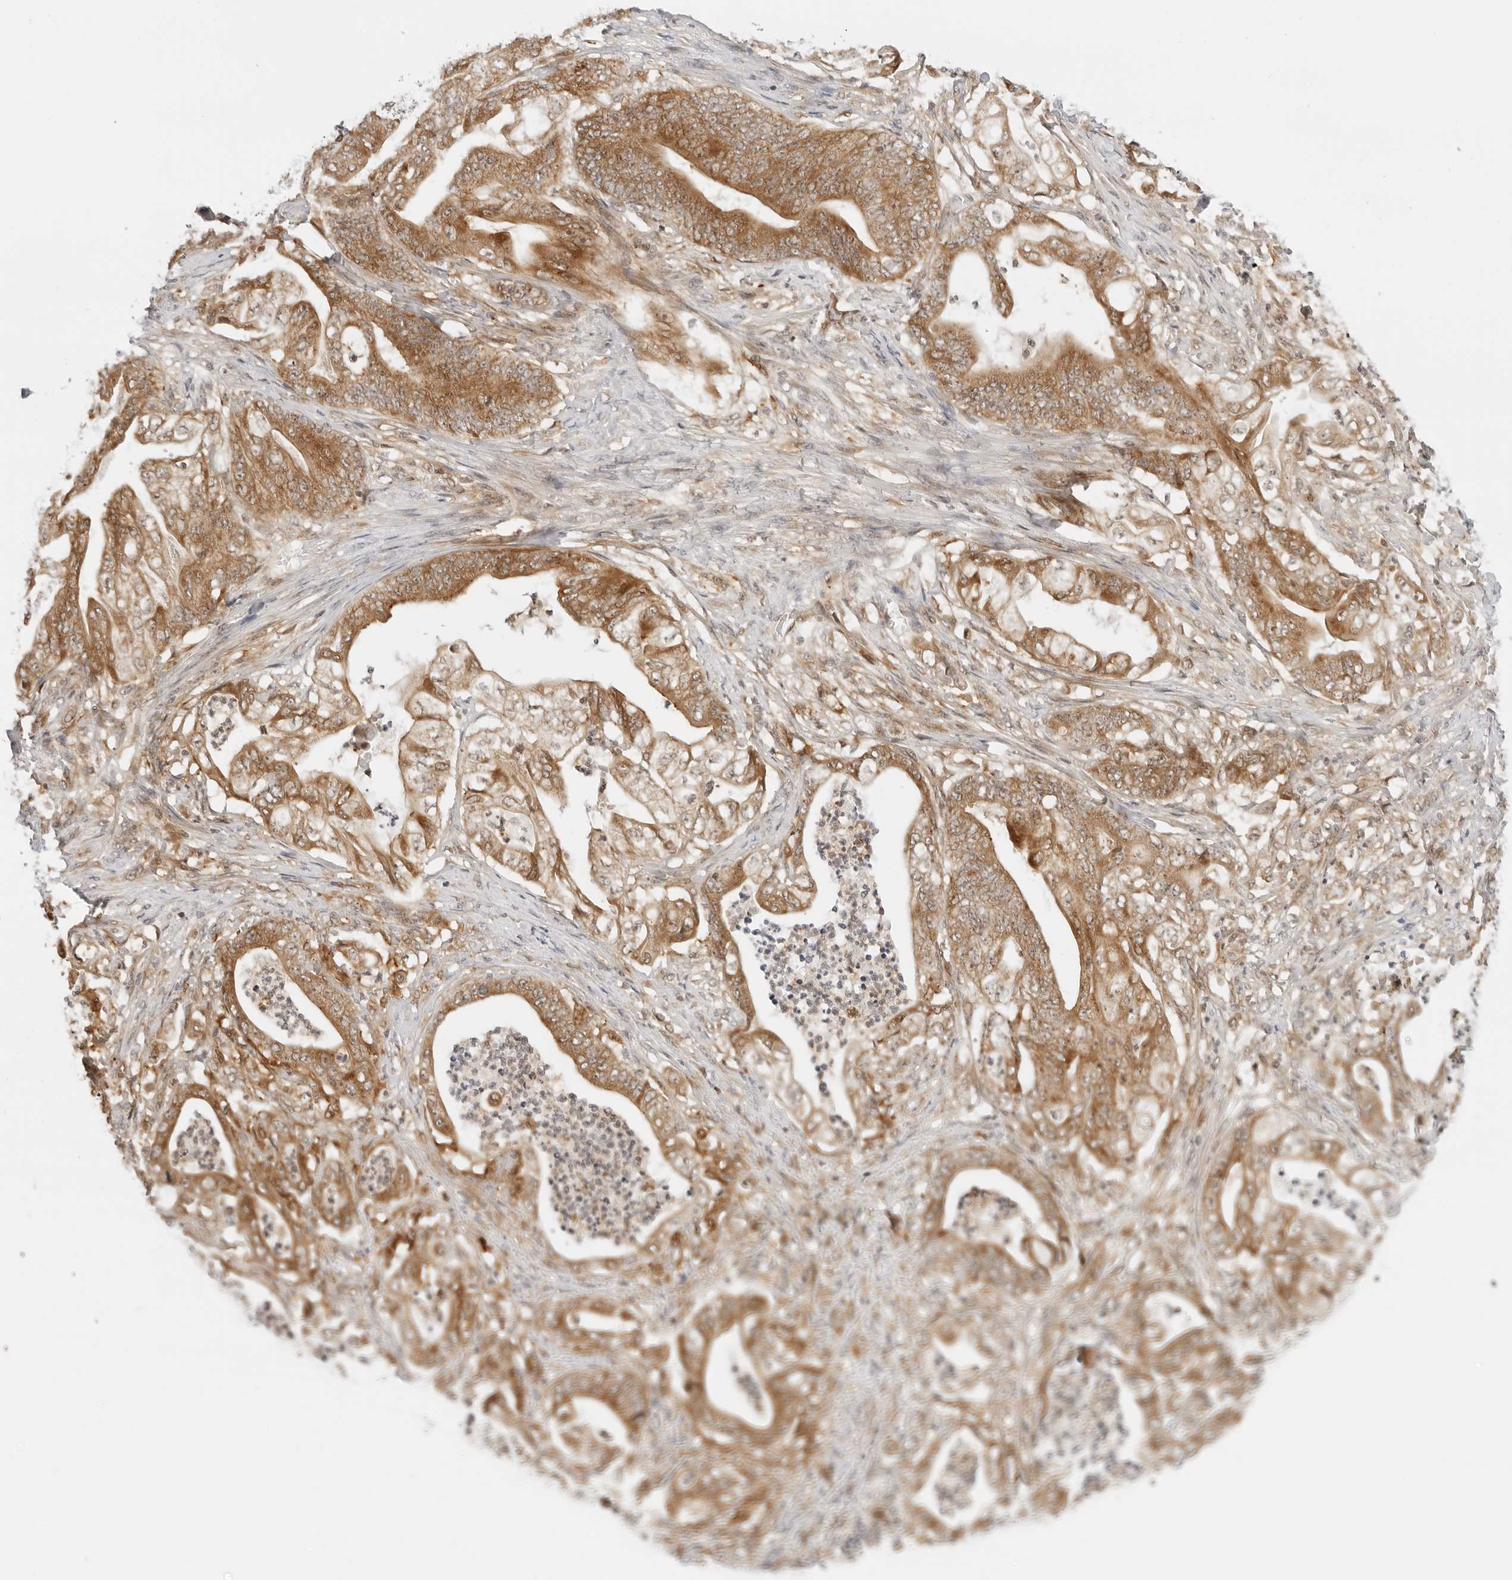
{"staining": {"intensity": "moderate", "quantity": ">75%", "location": "cytoplasmic/membranous"}, "tissue": "stomach cancer", "cell_type": "Tumor cells", "image_type": "cancer", "snomed": [{"axis": "morphology", "description": "Adenocarcinoma, NOS"}, {"axis": "topography", "description": "Stomach"}], "caption": "The immunohistochemical stain highlights moderate cytoplasmic/membranous staining in tumor cells of adenocarcinoma (stomach) tissue. The protein is stained brown, and the nuclei are stained in blue (DAB IHC with brightfield microscopy, high magnification).", "gene": "RC3H1", "patient": {"sex": "female", "age": 73}}